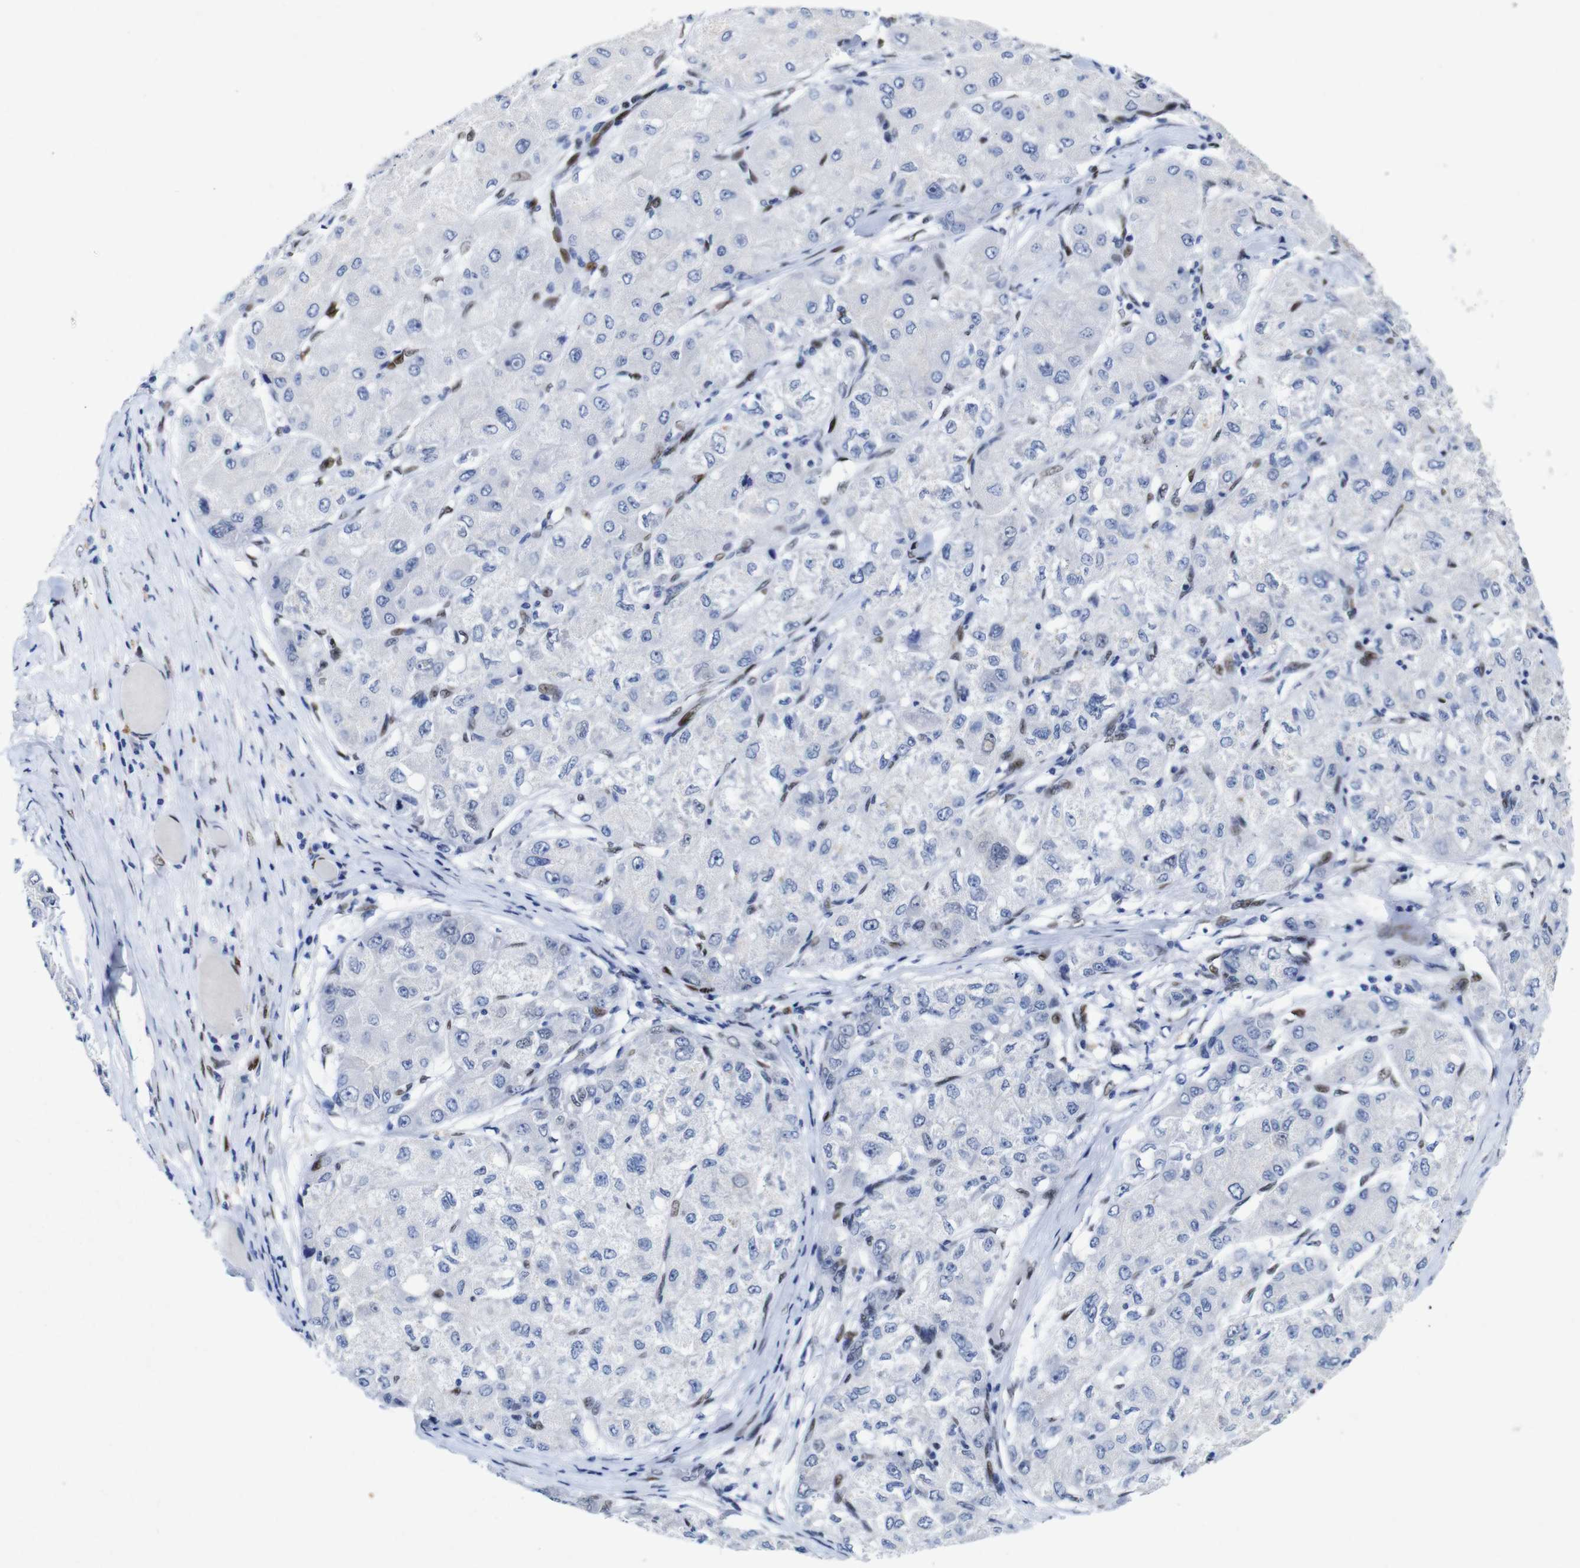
{"staining": {"intensity": "negative", "quantity": "none", "location": "none"}, "tissue": "liver cancer", "cell_type": "Tumor cells", "image_type": "cancer", "snomed": [{"axis": "morphology", "description": "Carcinoma, Hepatocellular, NOS"}, {"axis": "topography", "description": "Liver"}], "caption": "DAB immunohistochemical staining of liver cancer displays no significant staining in tumor cells.", "gene": "FOSL2", "patient": {"sex": "male", "age": 80}}